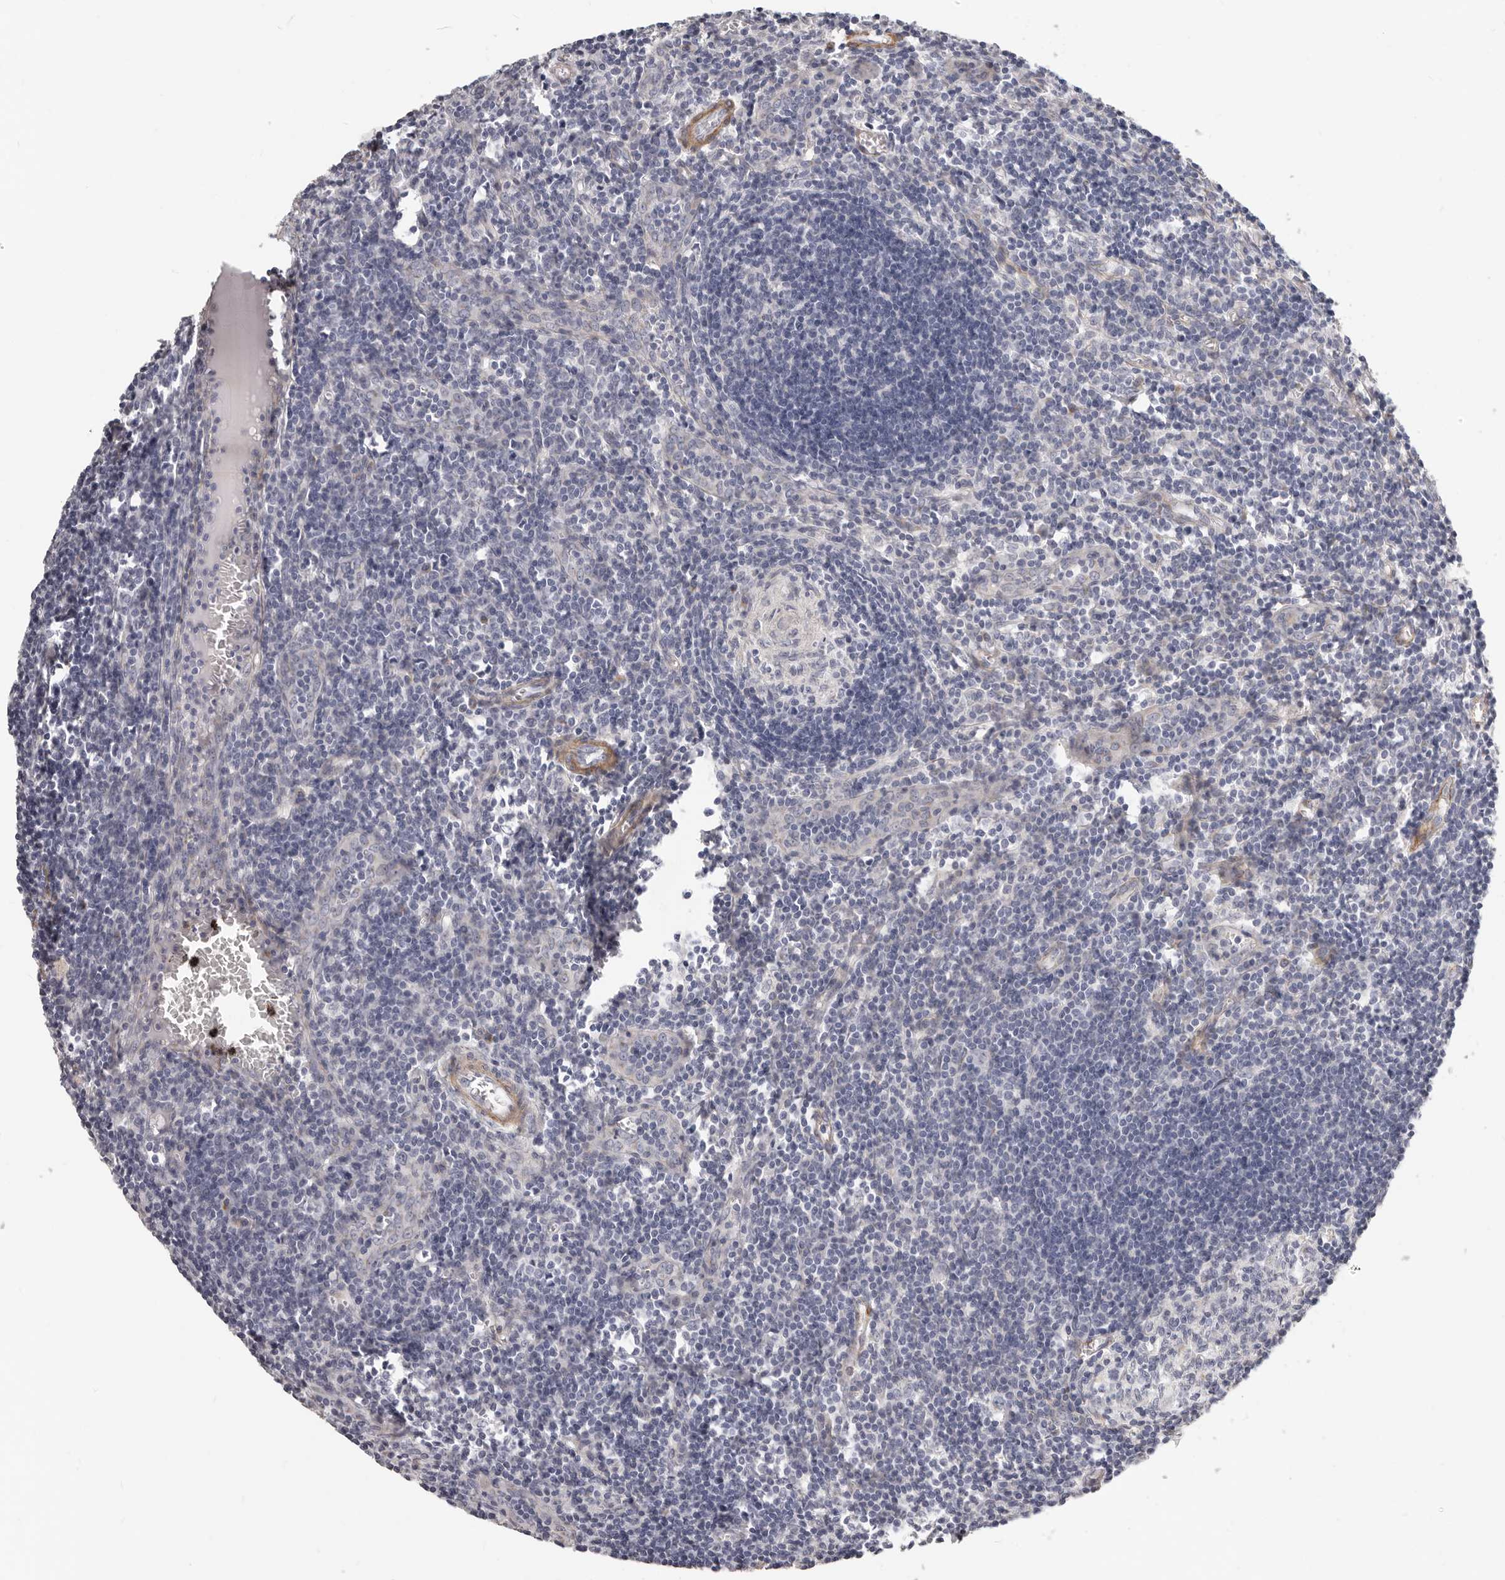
{"staining": {"intensity": "moderate", "quantity": "<25%", "location": "cytoplasmic/membranous"}, "tissue": "lymph node", "cell_type": "Germinal center cells", "image_type": "normal", "snomed": [{"axis": "morphology", "description": "Normal tissue, NOS"}, {"axis": "morphology", "description": "Malignant melanoma, Metastatic site"}, {"axis": "topography", "description": "Lymph node"}], "caption": "Immunohistochemistry histopathology image of normal lymph node: human lymph node stained using immunohistochemistry (IHC) displays low levels of moderate protein expression localized specifically in the cytoplasmic/membranous of germinal center cells, appearing as a cytoplasmic/membranous brown color.", "gene": "RABAC1", "patient": {"sex": "male", "age": 41}}